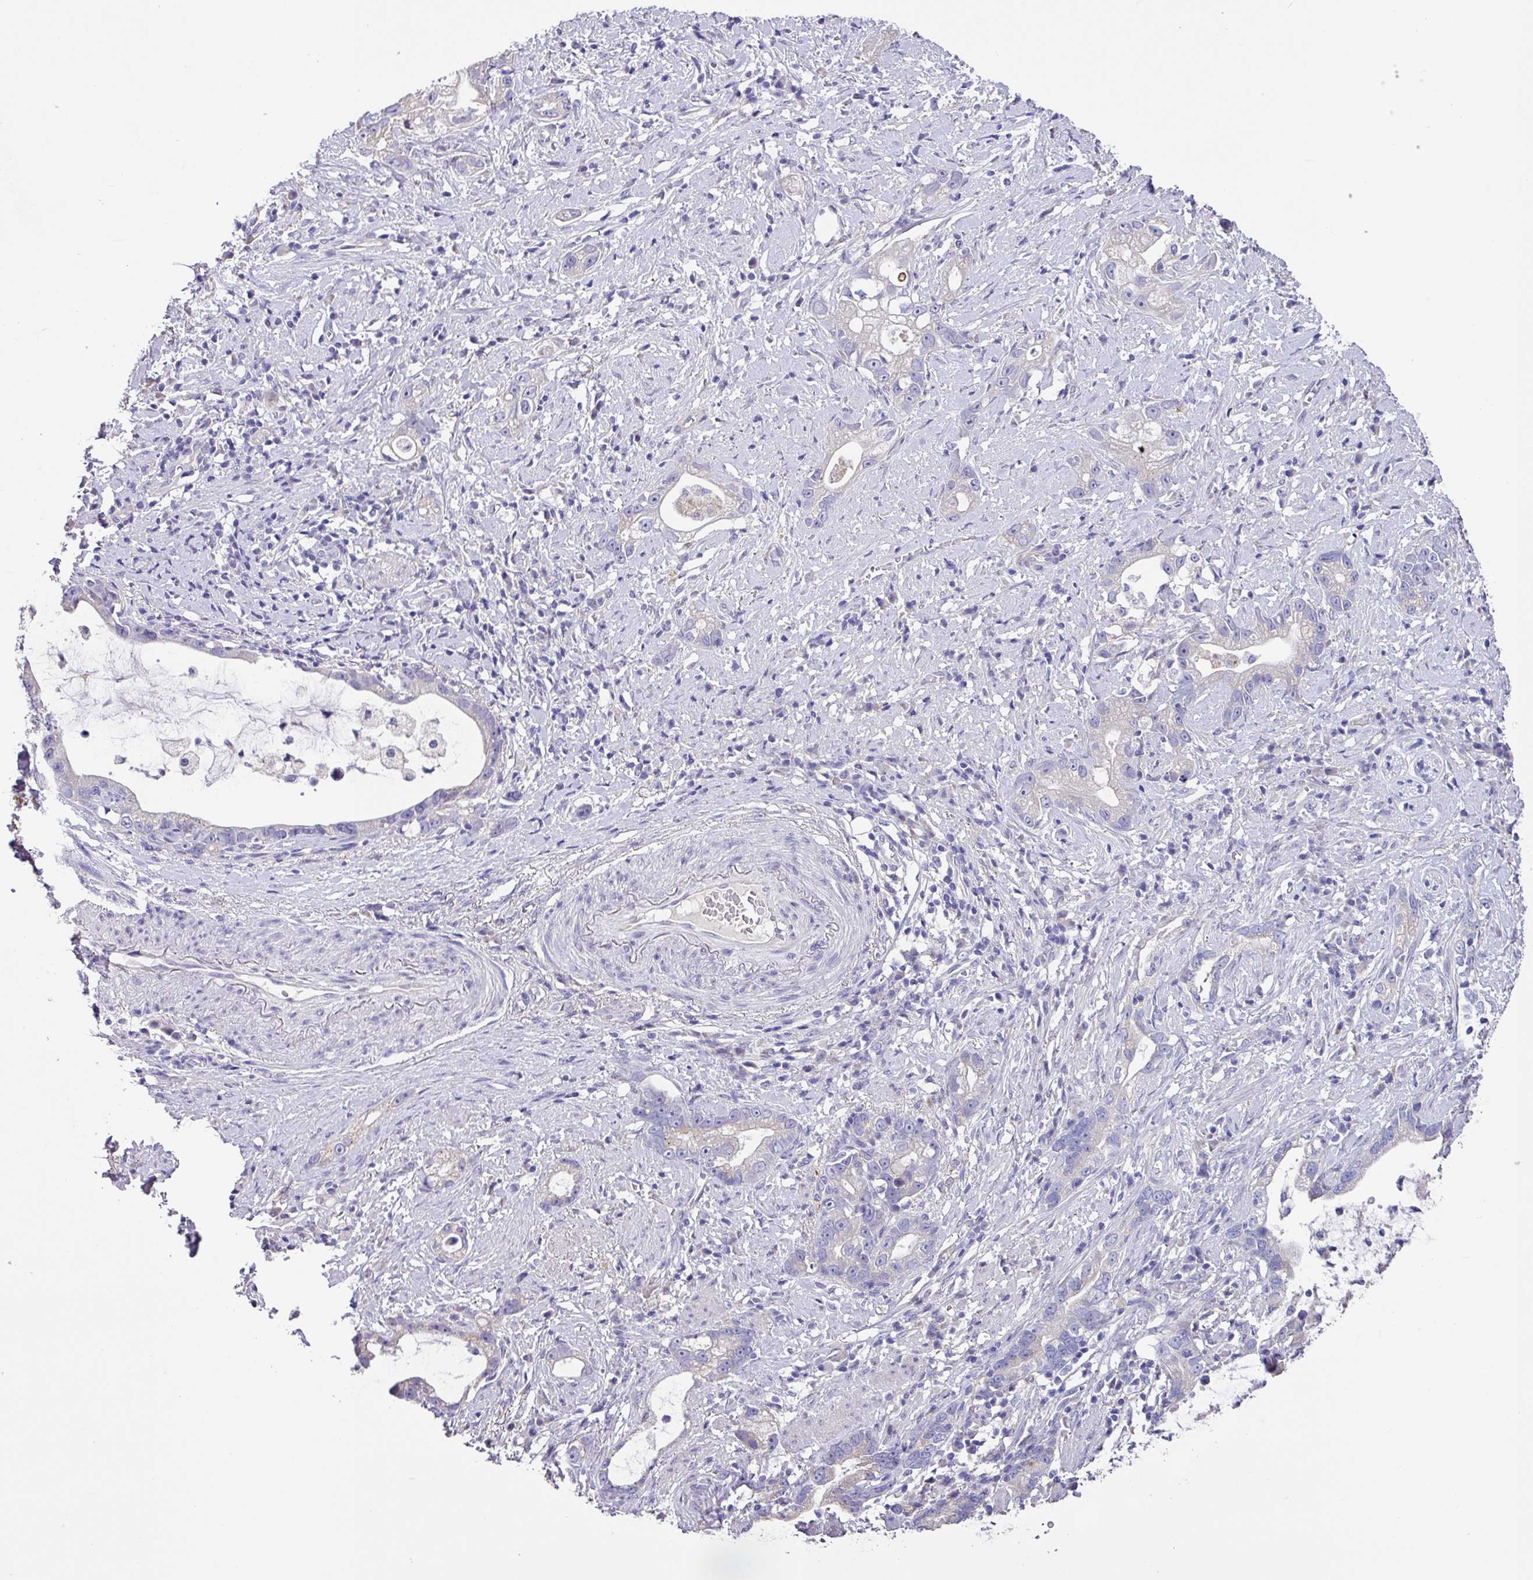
{"staining": {"intensity": "negative", "quantity": "none", "location": "none"}, "tissue": "stomach cancer", "cell_type": "Tumor cells", "image_type": "cancer", "snomed": [{"axis": "morphology", "description": "Adenocarcinoma, NOS"}, {"axis": "topography", "description": "Stomach"}], "caption": "A high-resolution micrograph shows immunohistochemistry staining of stomach cancer, which shows no significant positivity in tumor cells. Brightfield microscopy of immunohistochemistry stained with DAB (brown) and hematoxylin (blue), captured at high magnification.", "gene": "ZG16", "patient": {"sex": "male", "age": 55}}